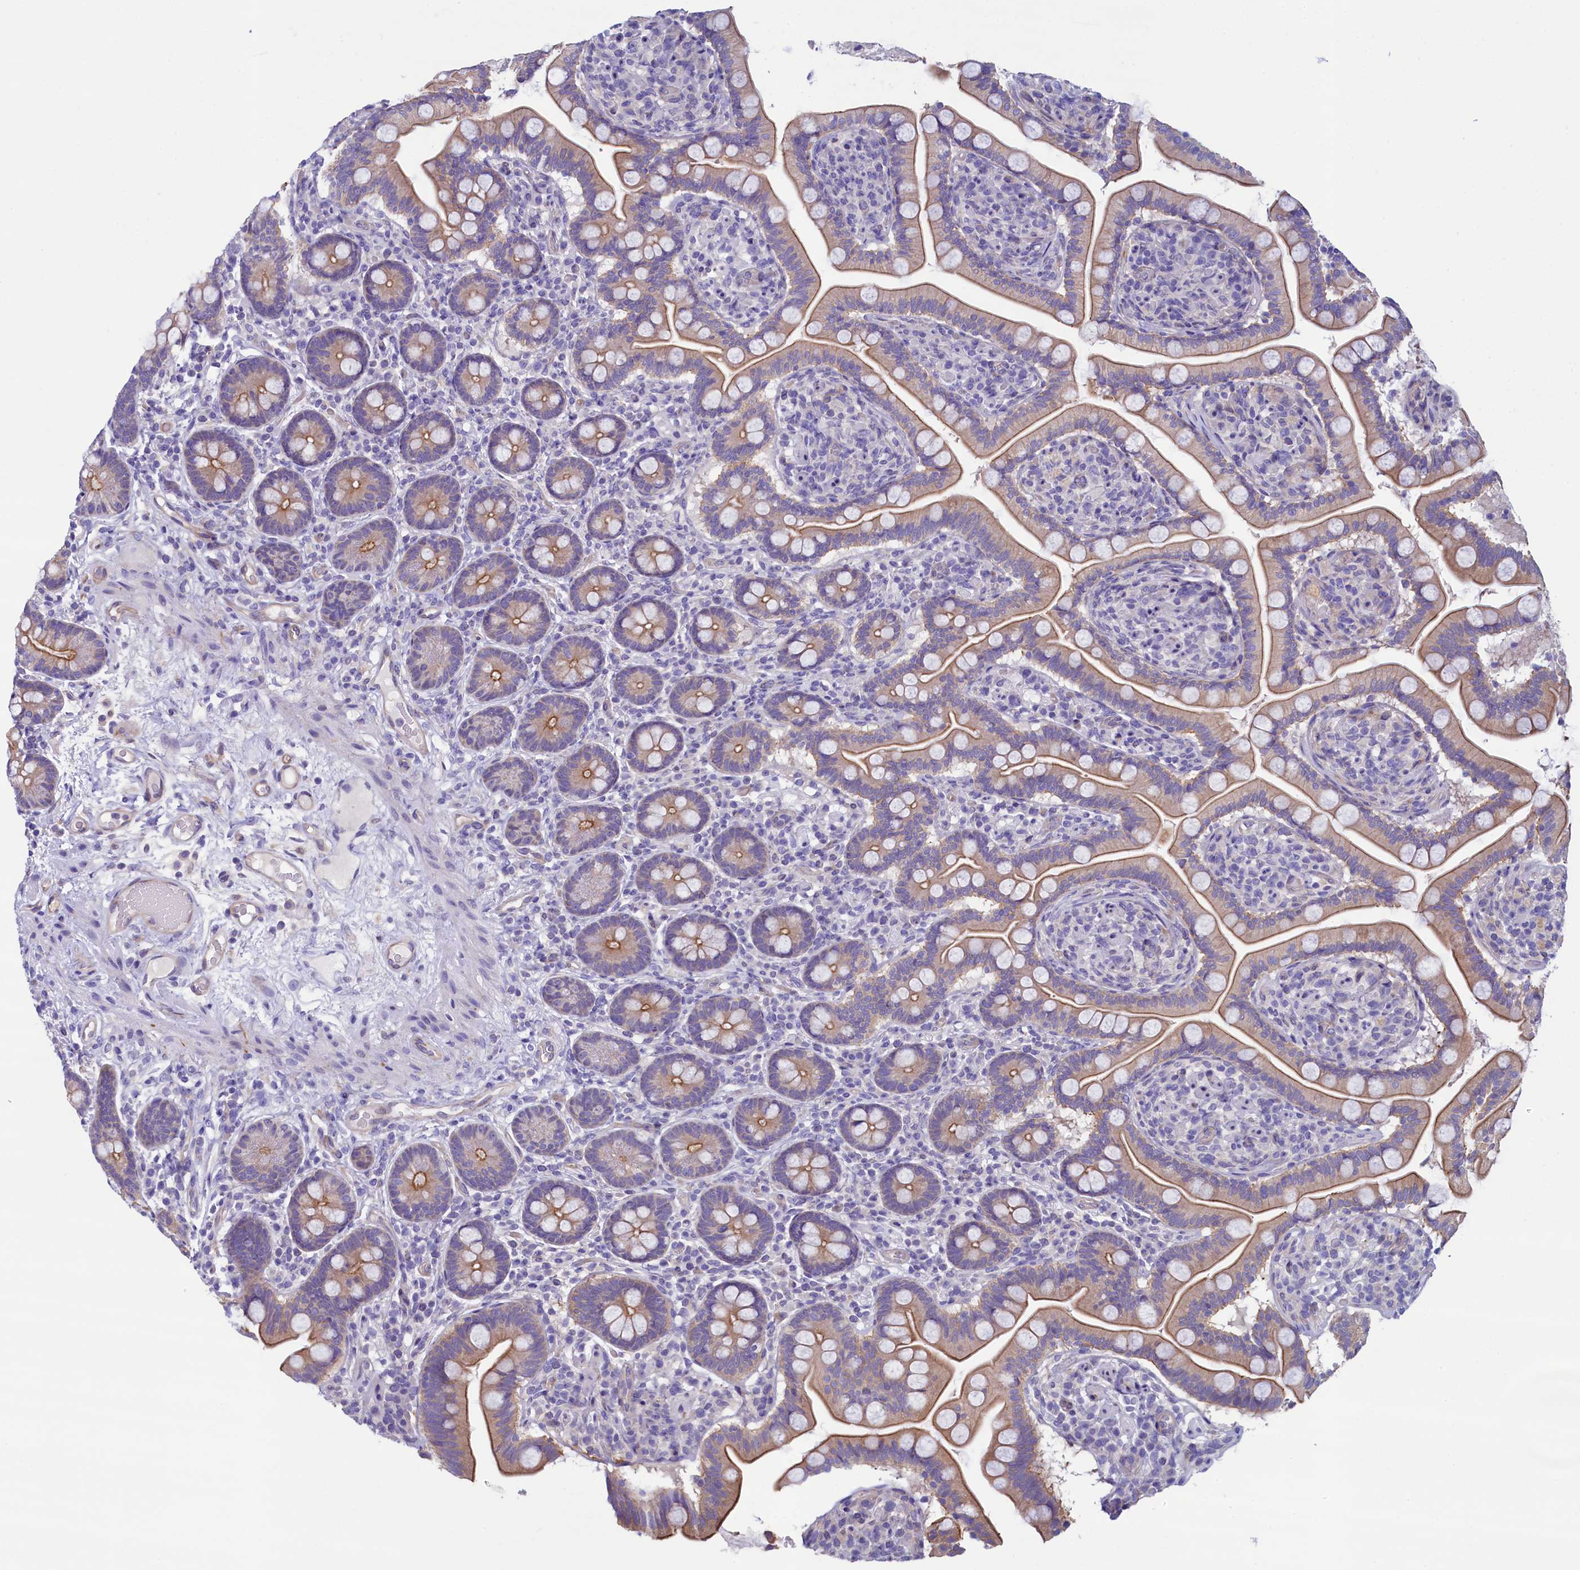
{"staining": {"intensity": "moderate", "quantity": ">75%", "location": "cytoplasmic/membranous"}, "tissue": "small intestine", "cell_type": "Glandular cells", "image_type": "normal", "snomed": [{"axis": "morphology", "description": "Normal tissue, NOS"}, {"axis": "topography", "description": "Small intestine"}], "caption": "A micrograph showing moderate cytoplasmic/membranous positivity in about >75% of glandular cells in normal small intestine, as visualized by brown immunohistochemical staining.", "gene": "KRBOX5", "patient": {"sex": "female", "age": 64}}